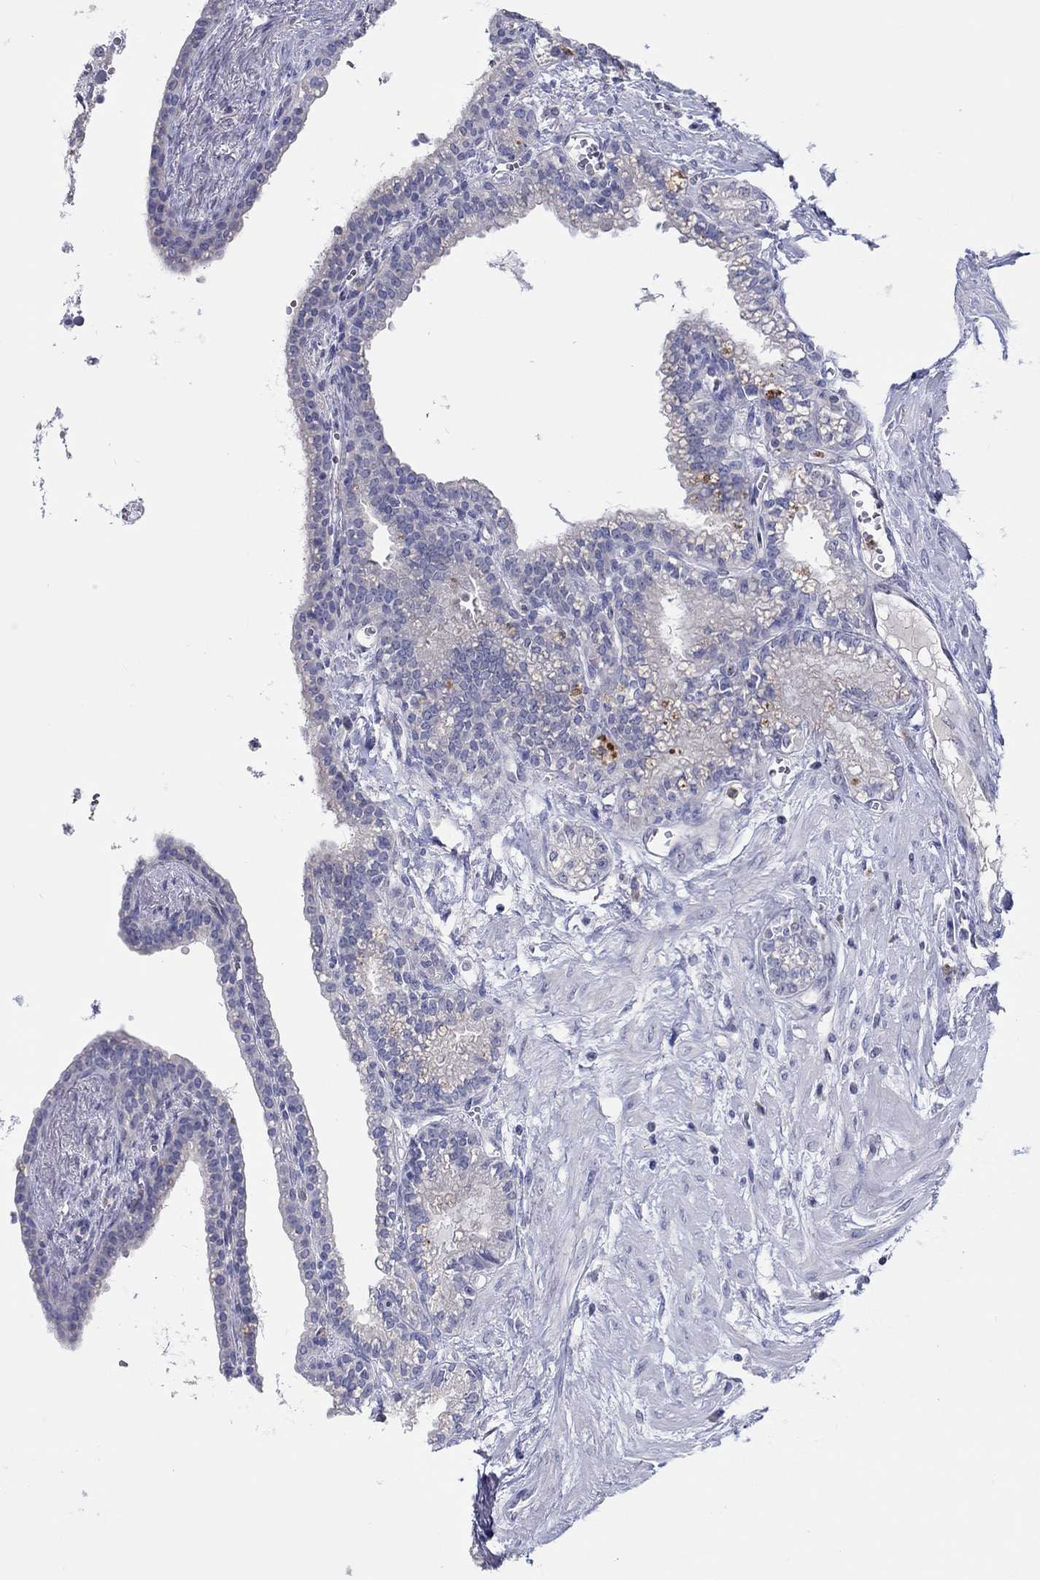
{"staining": {"intensity": "negative", "quantity": "none", "location": "none"}, "tissue": "seminal vesicle", "cell_type": "Glandular cells", "image_type": "normal", "snomed": [{"axis": "morphology", "description": "Normal tissue, NOS"}, {"axis": "morphology", "description": "Urothelial carcinoma, NOS"}, {"axis": "topography", "description": "Urinary bladder"}, {"axis": "topography", "description": "Seminal veicle"}], "caption": "Immunohistochemistry (IHC) histopathology image of normal seminal vesicle: human seminal vesicle stained with DAB exhibits no significant protein expression in glandular cells.", "gene": "ABCG4", "patient": {"sex": "male", "age": 76}}